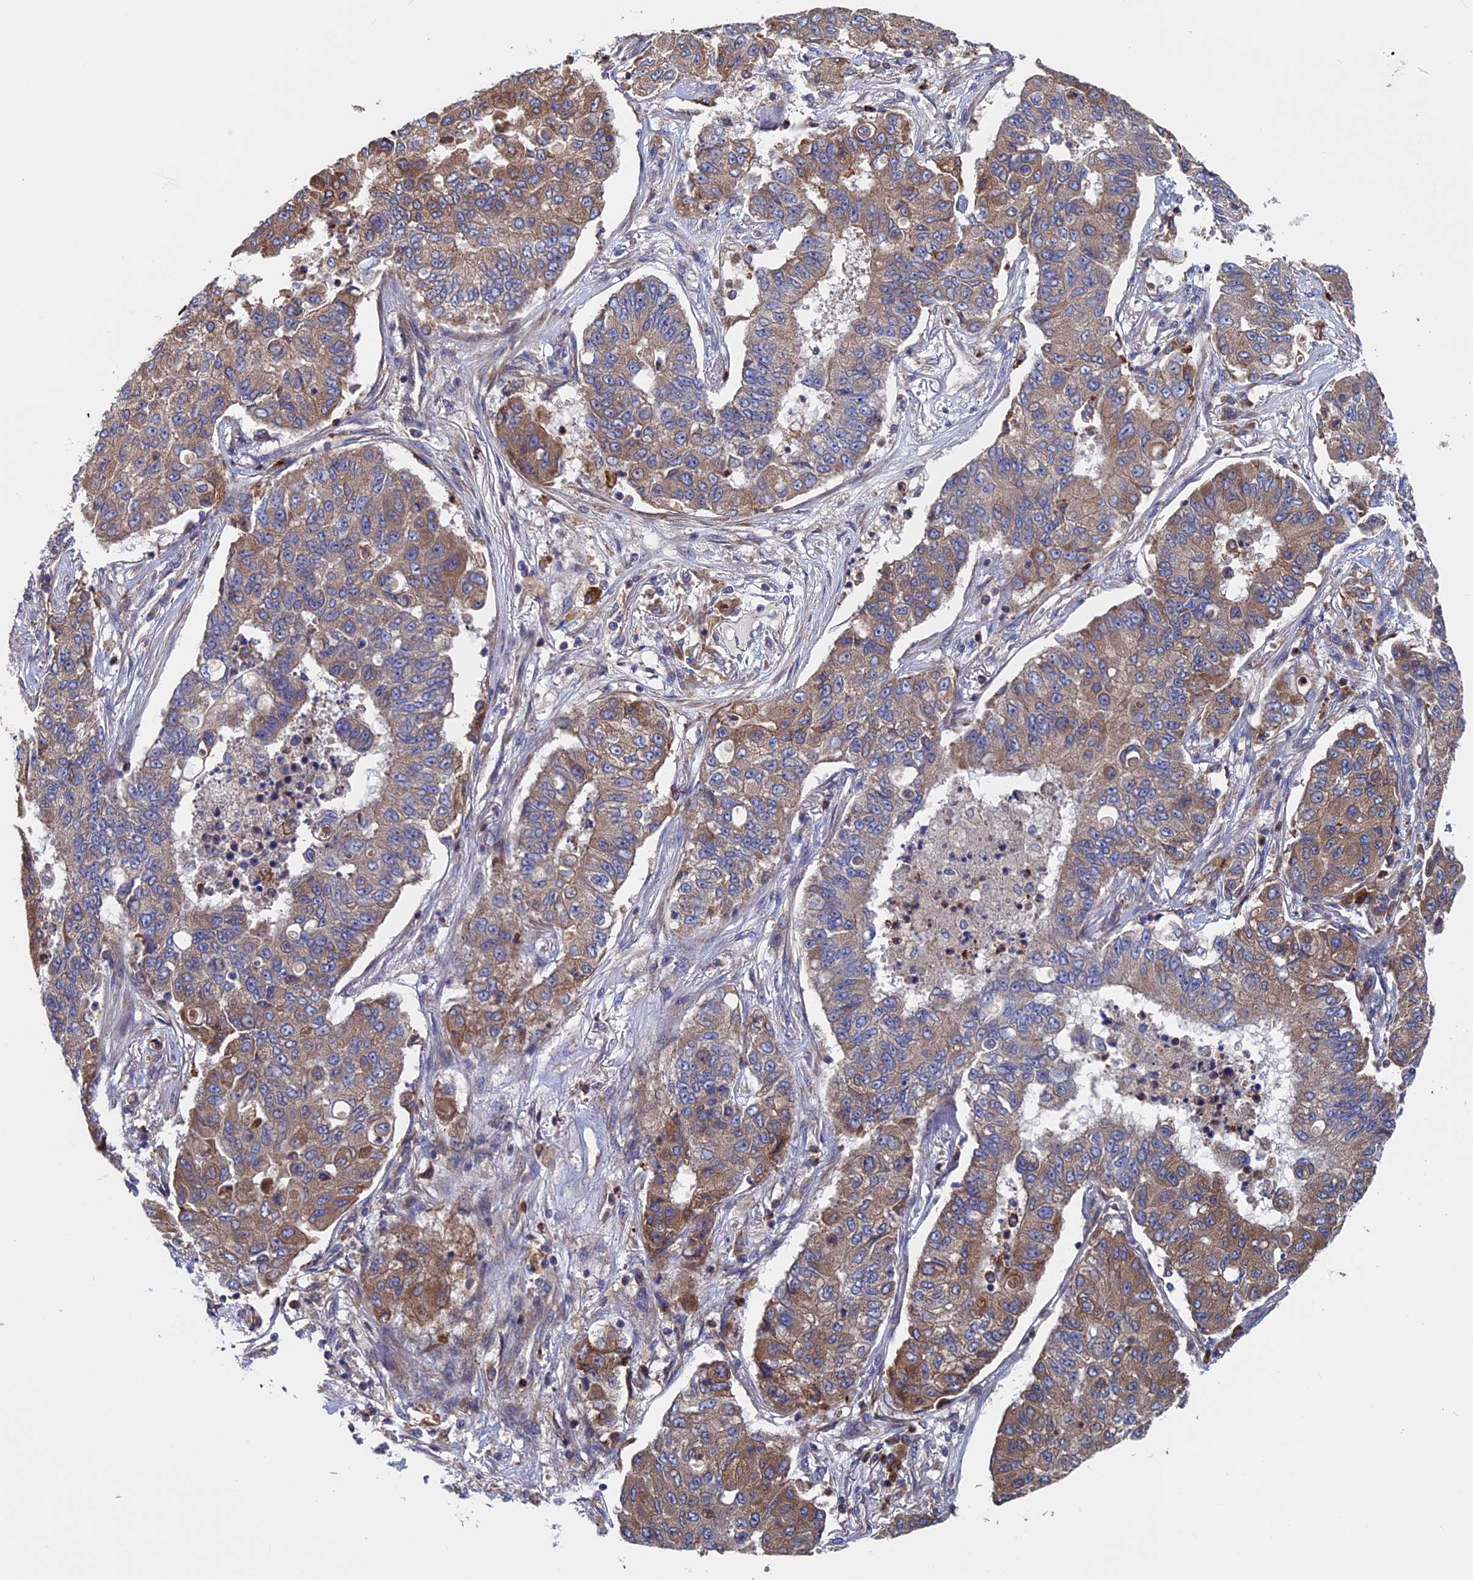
{"staining": {"intensity": "moderate", "quantity": ">75%", "location": "cytoplasmic/membranous"}, "tissue": "lung cancer", "cell_type": "Tumor cells", "image_type": "cancer", "snomed": [{"axis": "morphology", "description": "Squamous cell carcinoma, NOS"}, {"axis": "topography", "description": "Lung"}], "caption": "This is a photomicrograph of IHC staining of lung cancer, which shows moderate staining in the cytoplasmic/membranous of tumor cells.", "gene": "DNAJC3", "patient": {"sex": "male", "age": 74}}